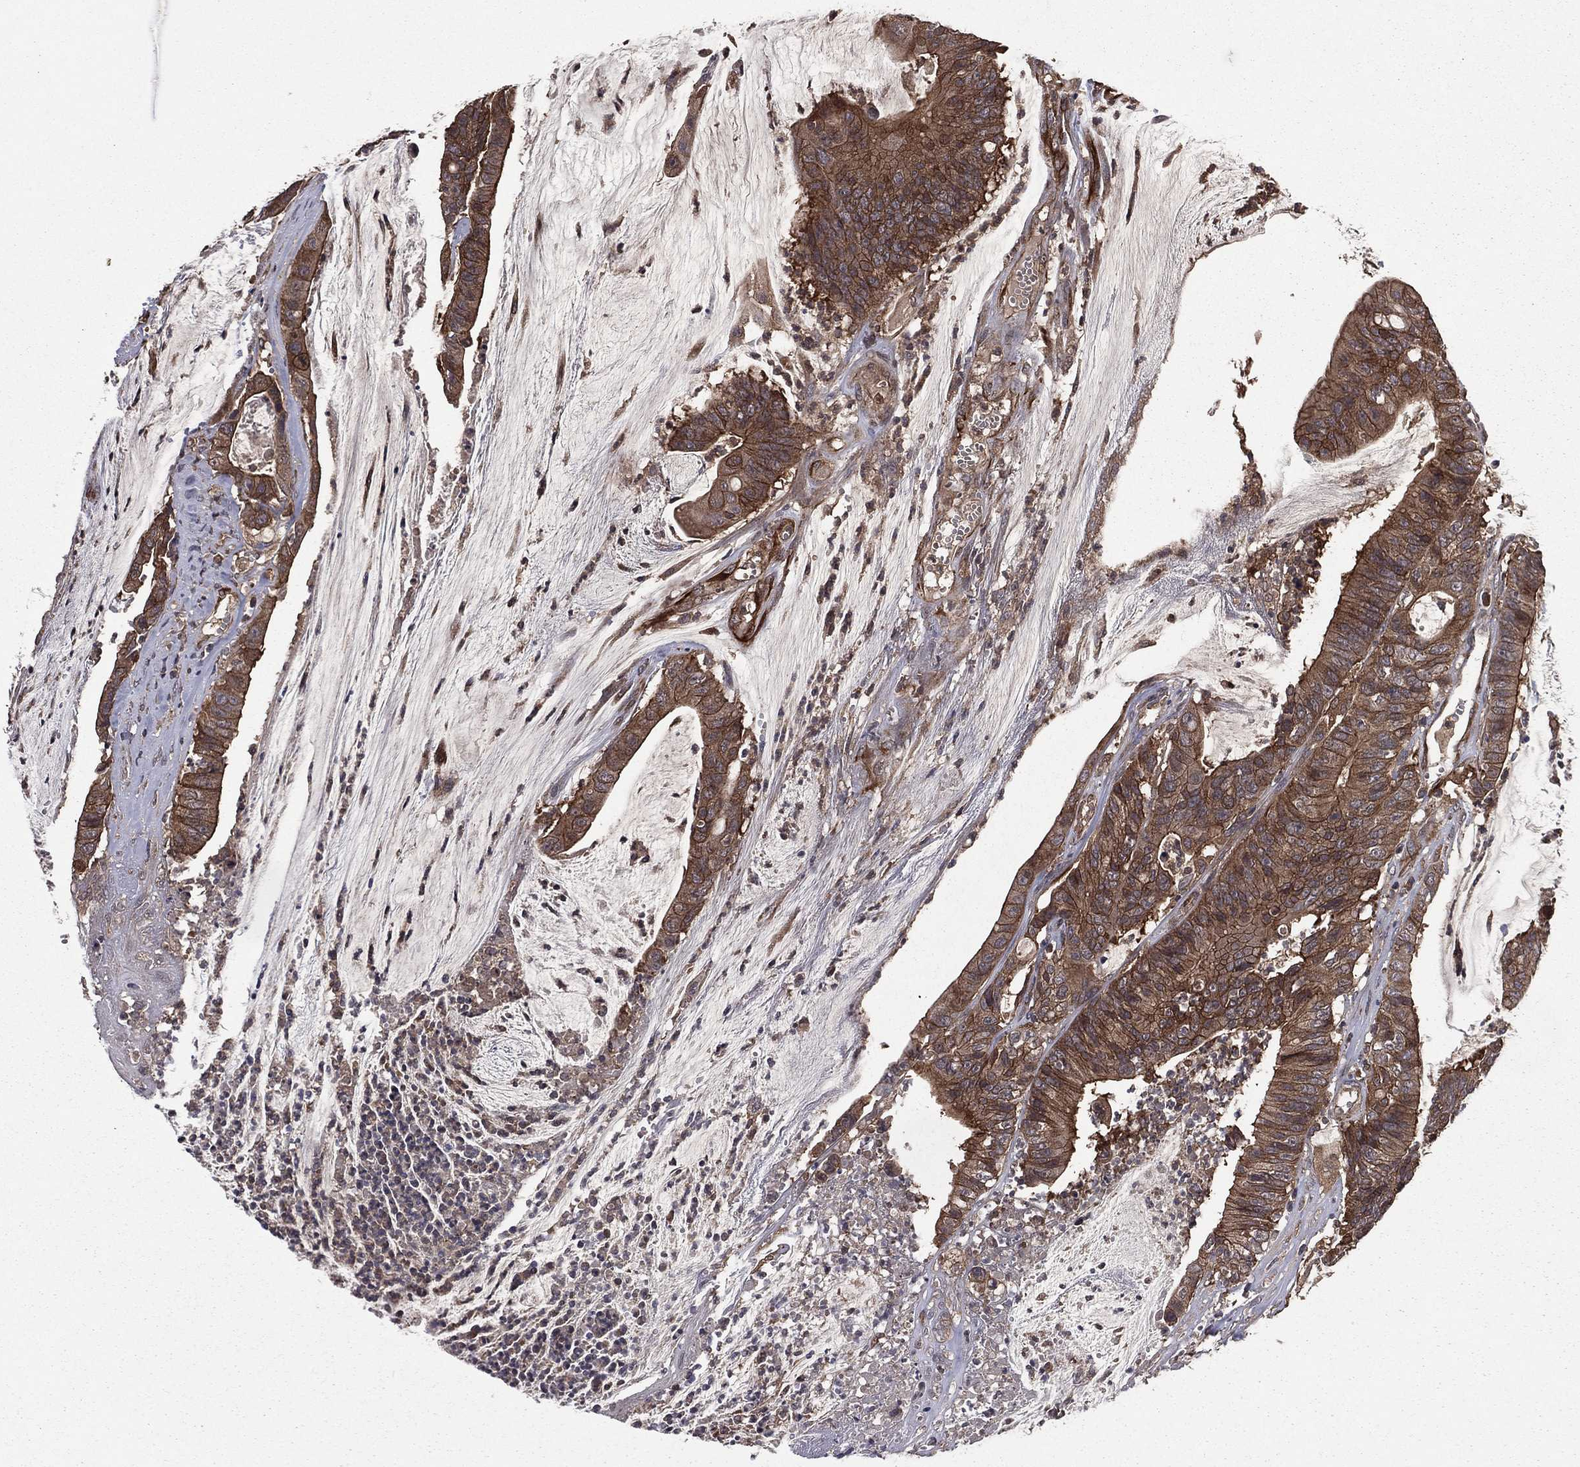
{"staining": {"intensity": "strong", "quantity": ">75%", "location": "cytoplasmic/membranous"}, "tissue": "colorectal cancer", "cell_type": "Tumor cells", "image_type": "cancer", "snomed": [{"axis": "morphology", "description": "Adenocarcinoma, NOS"}, {"axis": "topography", "description": "Colon"}], "caption": "Protein expression analysis of colorectal cancer demonstrates strong cytoplasmic/membranous positivity in approximately >75% of tumor cells.", "gene": "CERT1", "patient": {"sex": "female", "age": 69}}